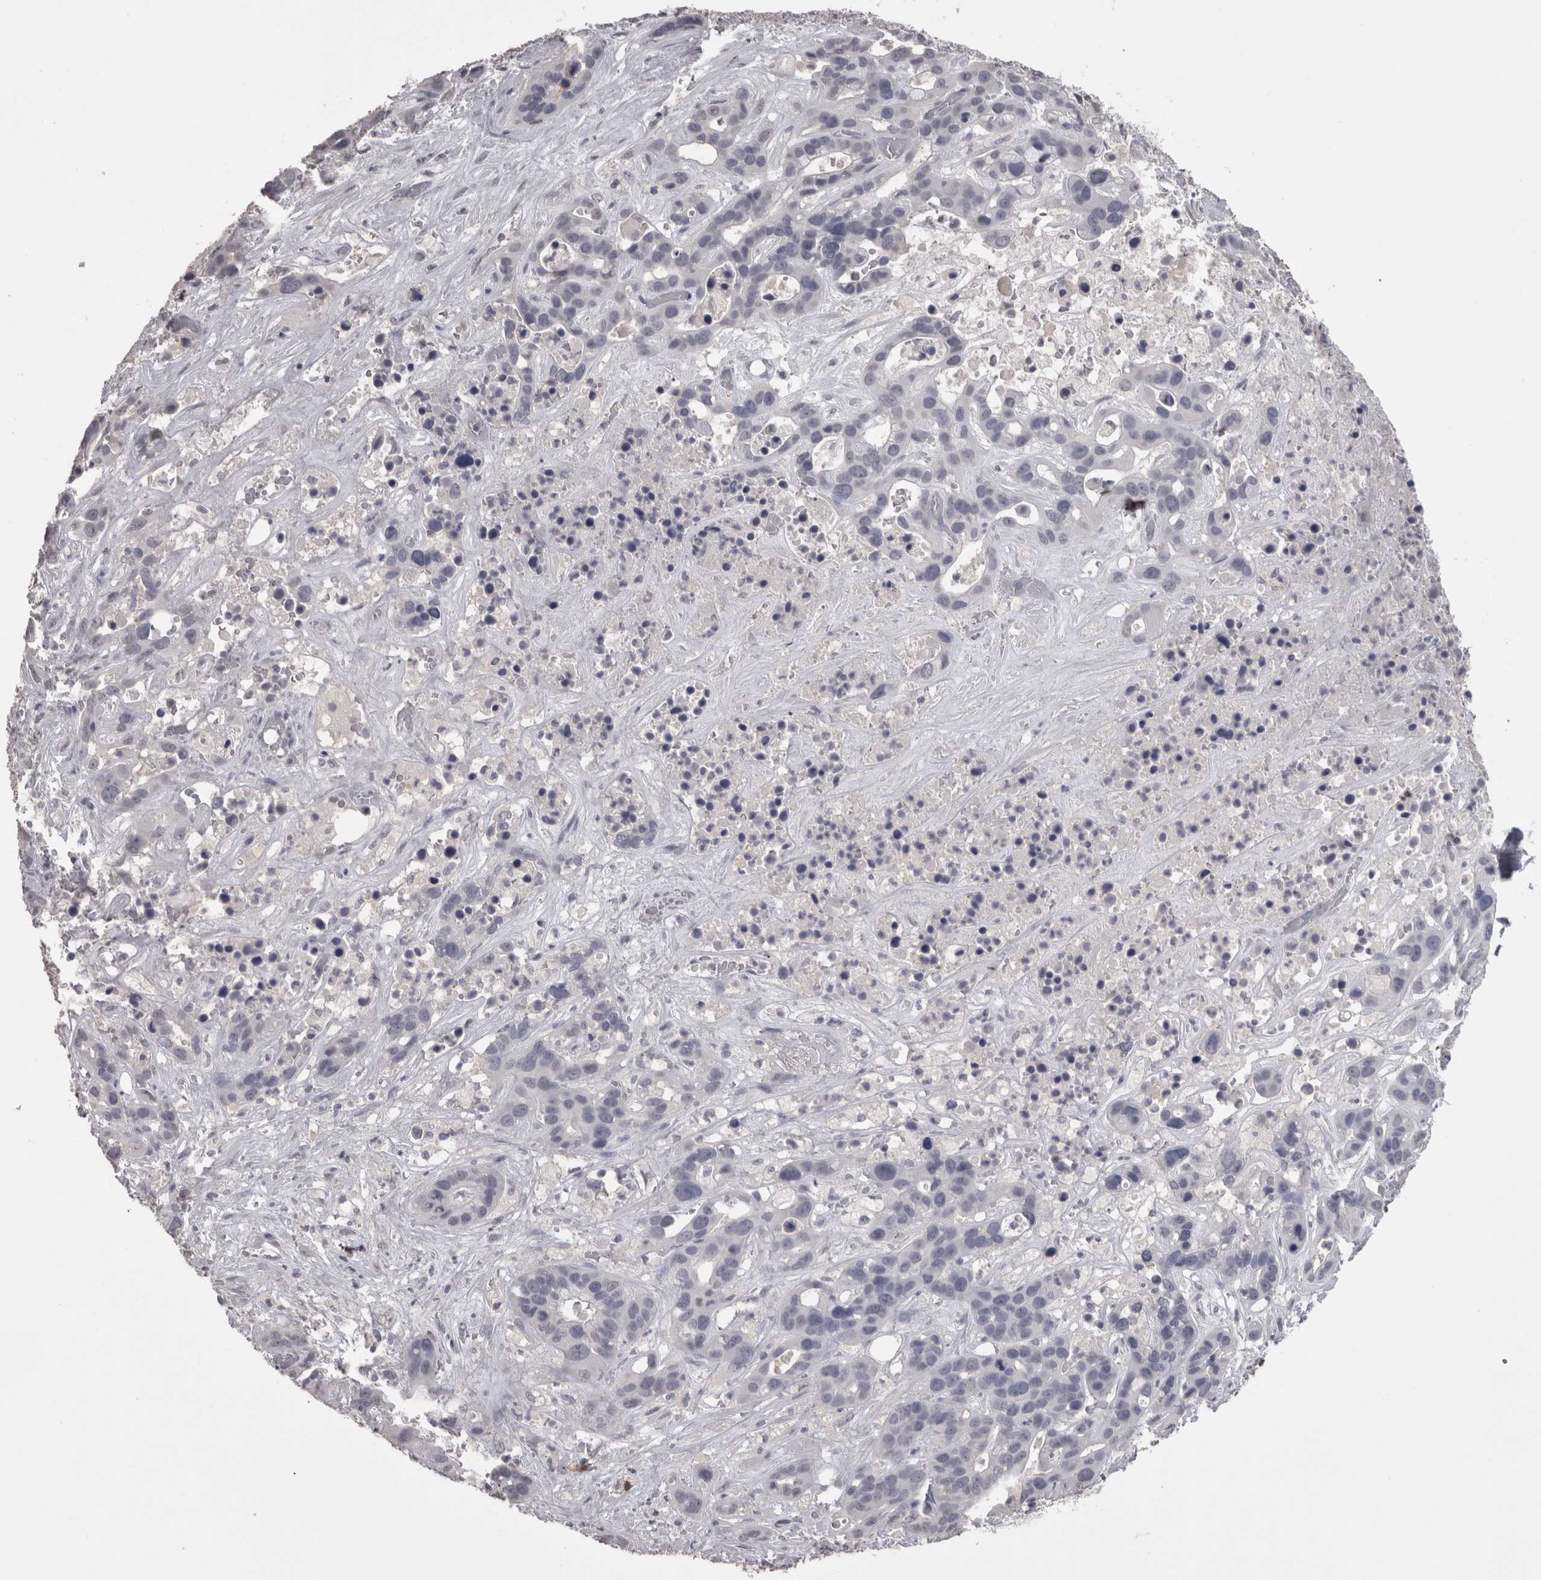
{"staining": {"intensity": "negative", "quantity": "none", "location": "none"}, "tissue": "liver cancer", "cell_type": "Tumor cells", "image_type": "cancer", "snomed": [{"axis": "morphology", "description": "Cholangiocarcinoma"}, {"axis": "topography", "description": "Liver"}], "caption": "Immunohistochemistry of cholangiocarcinoma (liver) displays no staining in tumor cells.", "gene": "LAX1", "patient": {"sex": "female", "age": 65}}